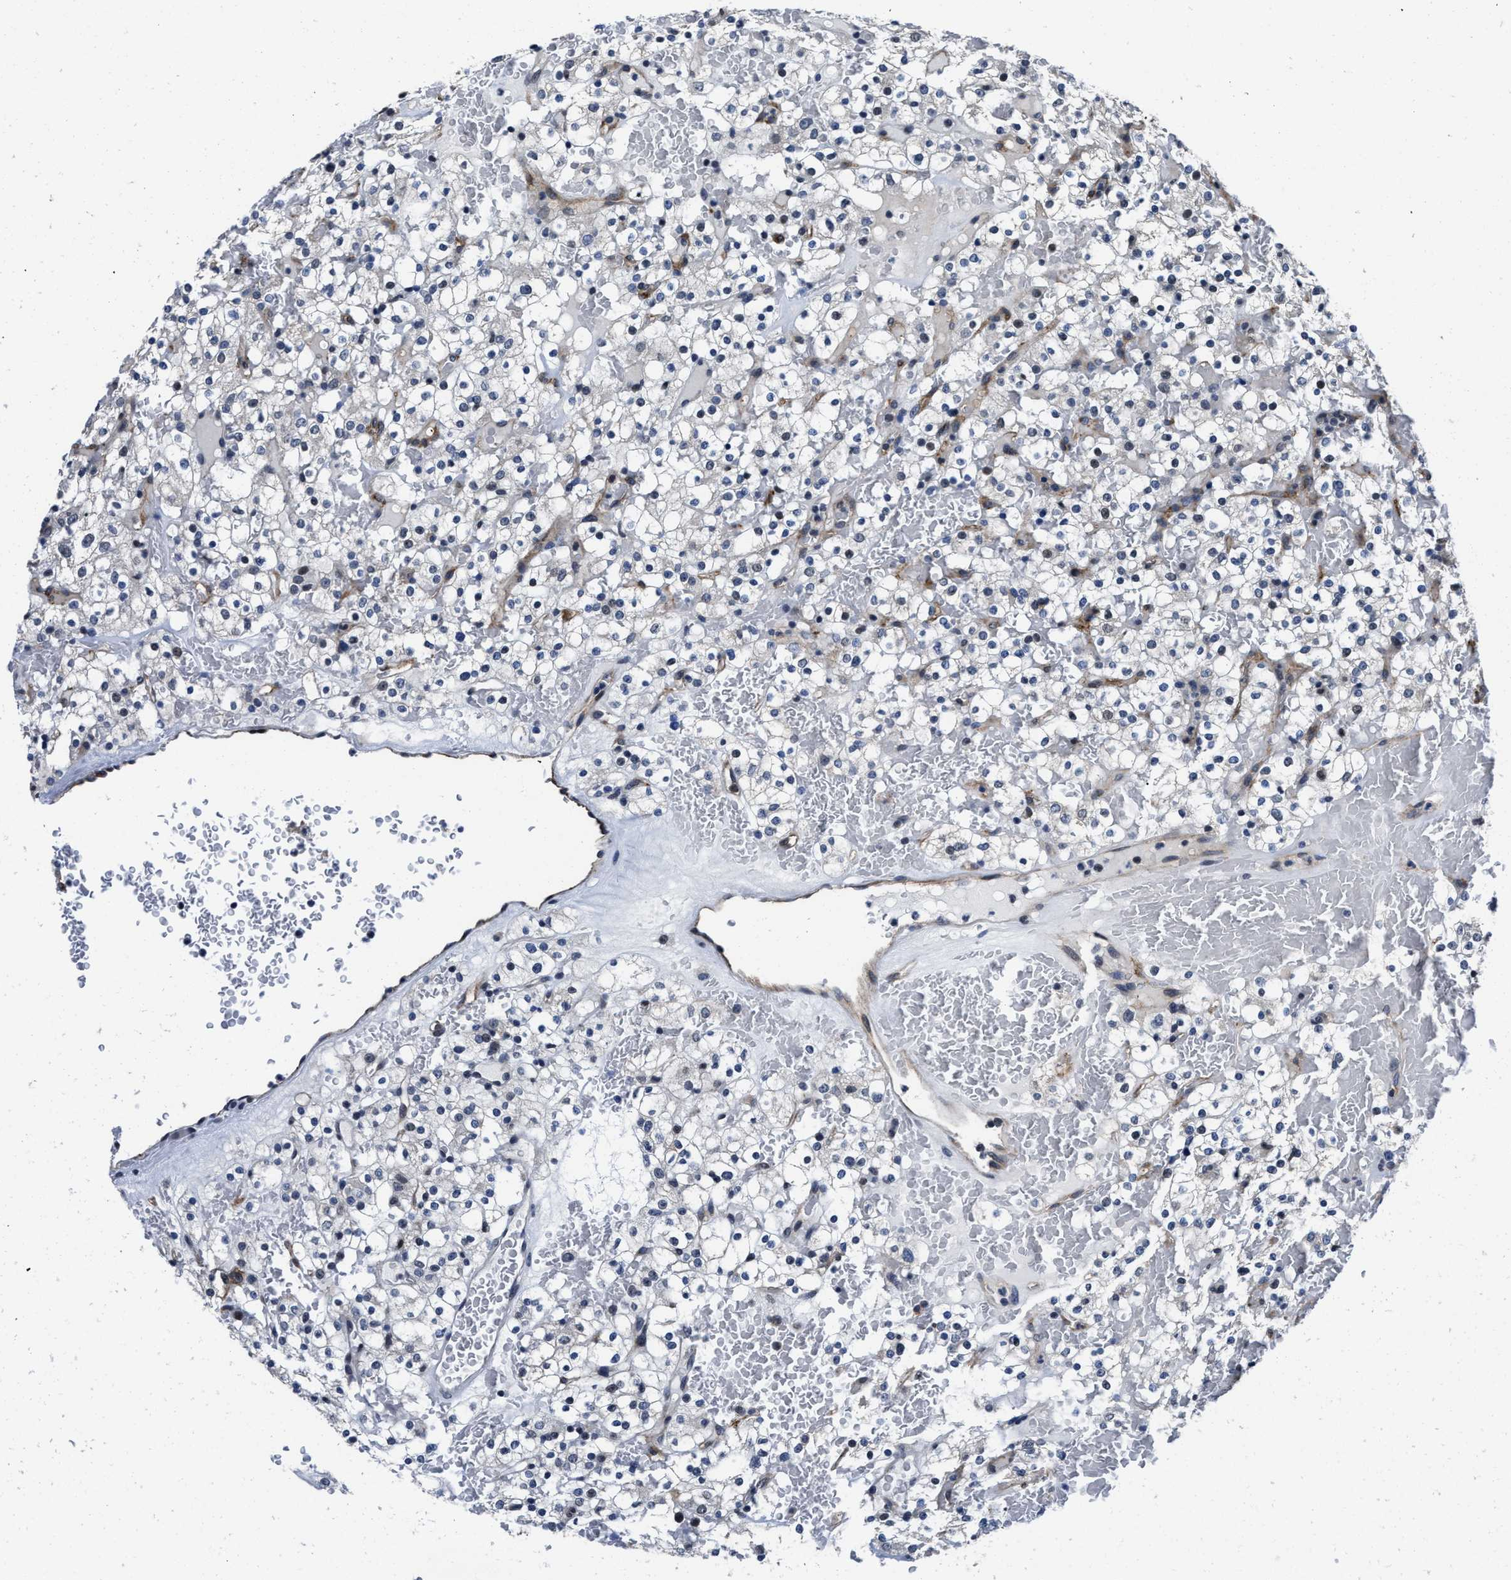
{"staining": {"intensity": "negative", "quantity": "none", "location": "none"}, "tissue": "renal cancer", "cell_type": "Tumor cells", "image_type": "cancer", "snomed": [{"axis": "morphology", "description": "Normal tissue, NOS"}, {"axis": "morphology", "description": "Adenocarcinoma, NOS"}, {"axis": "topography", "description": "Kidney"}], "caption": "Immunohistochemistry image of neoplastic tissue: renal cancer (adenocarcinoma) stained with DAB shows no significant protein staining in tumor cells.", "gene": "MARCKSL1", "patient": {"sex": "female", "age": 72}}